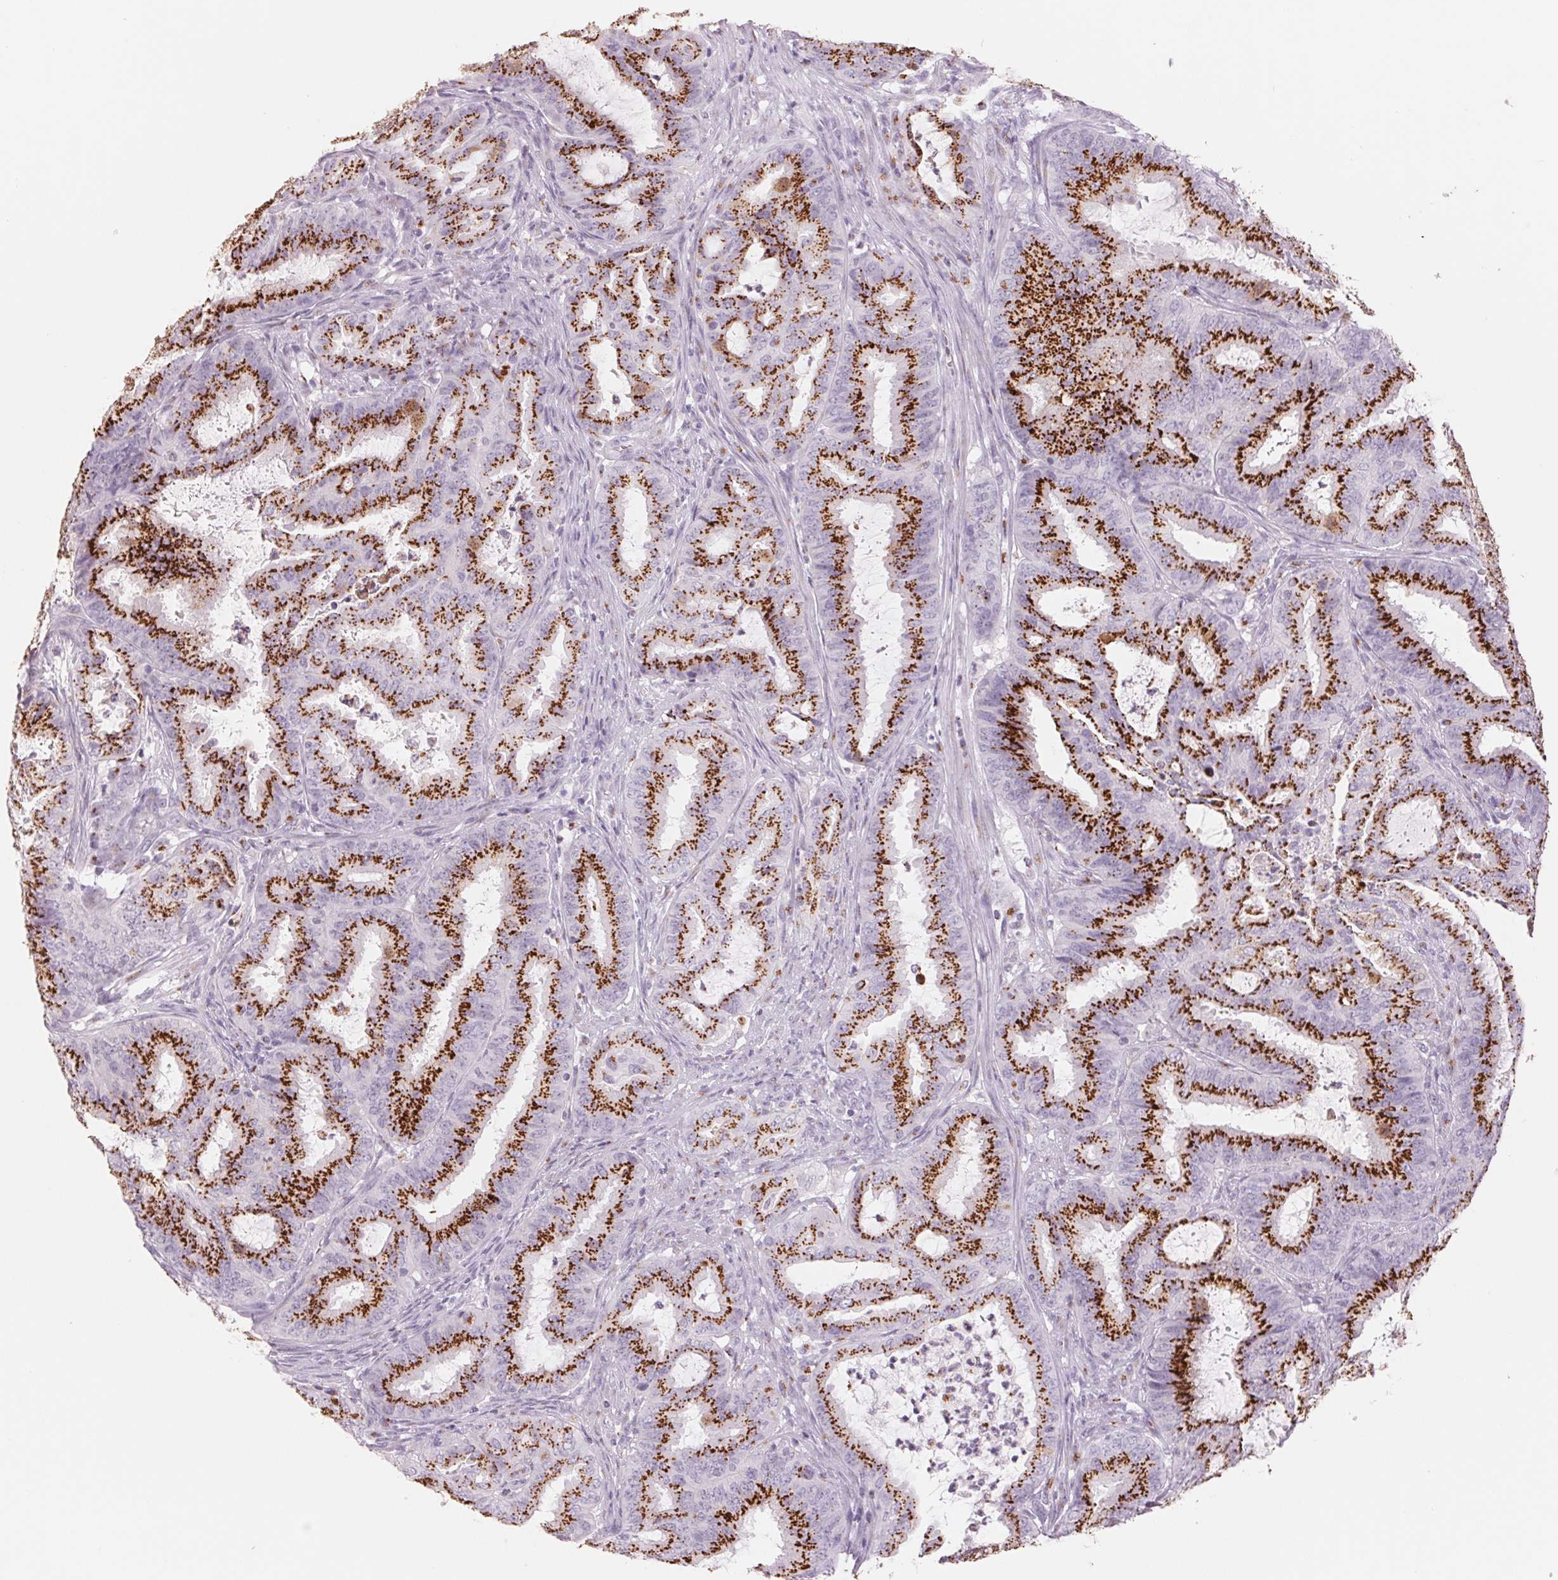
{"staining": {"intensity": "strong", "quantity": ">75%", "location": "cytoplasmic/membranous"}, "tissue": "endometrial cancer", "cell_type": "Tumor cells", "image_type": "cancer", "snomed": [{"axis": "morphology", "description": "Adenocarcinoma, NOS"}, {"axis": "topography", "description": "Endometrium"}], "caption": "A brown stain shows strong cytoplasmic/membranous staining of a protein in endometrial cancer (adenocarcinoma) tumor cells.", "gene": "GALNT7", "patient": {"sex": "female", "age": 51}}